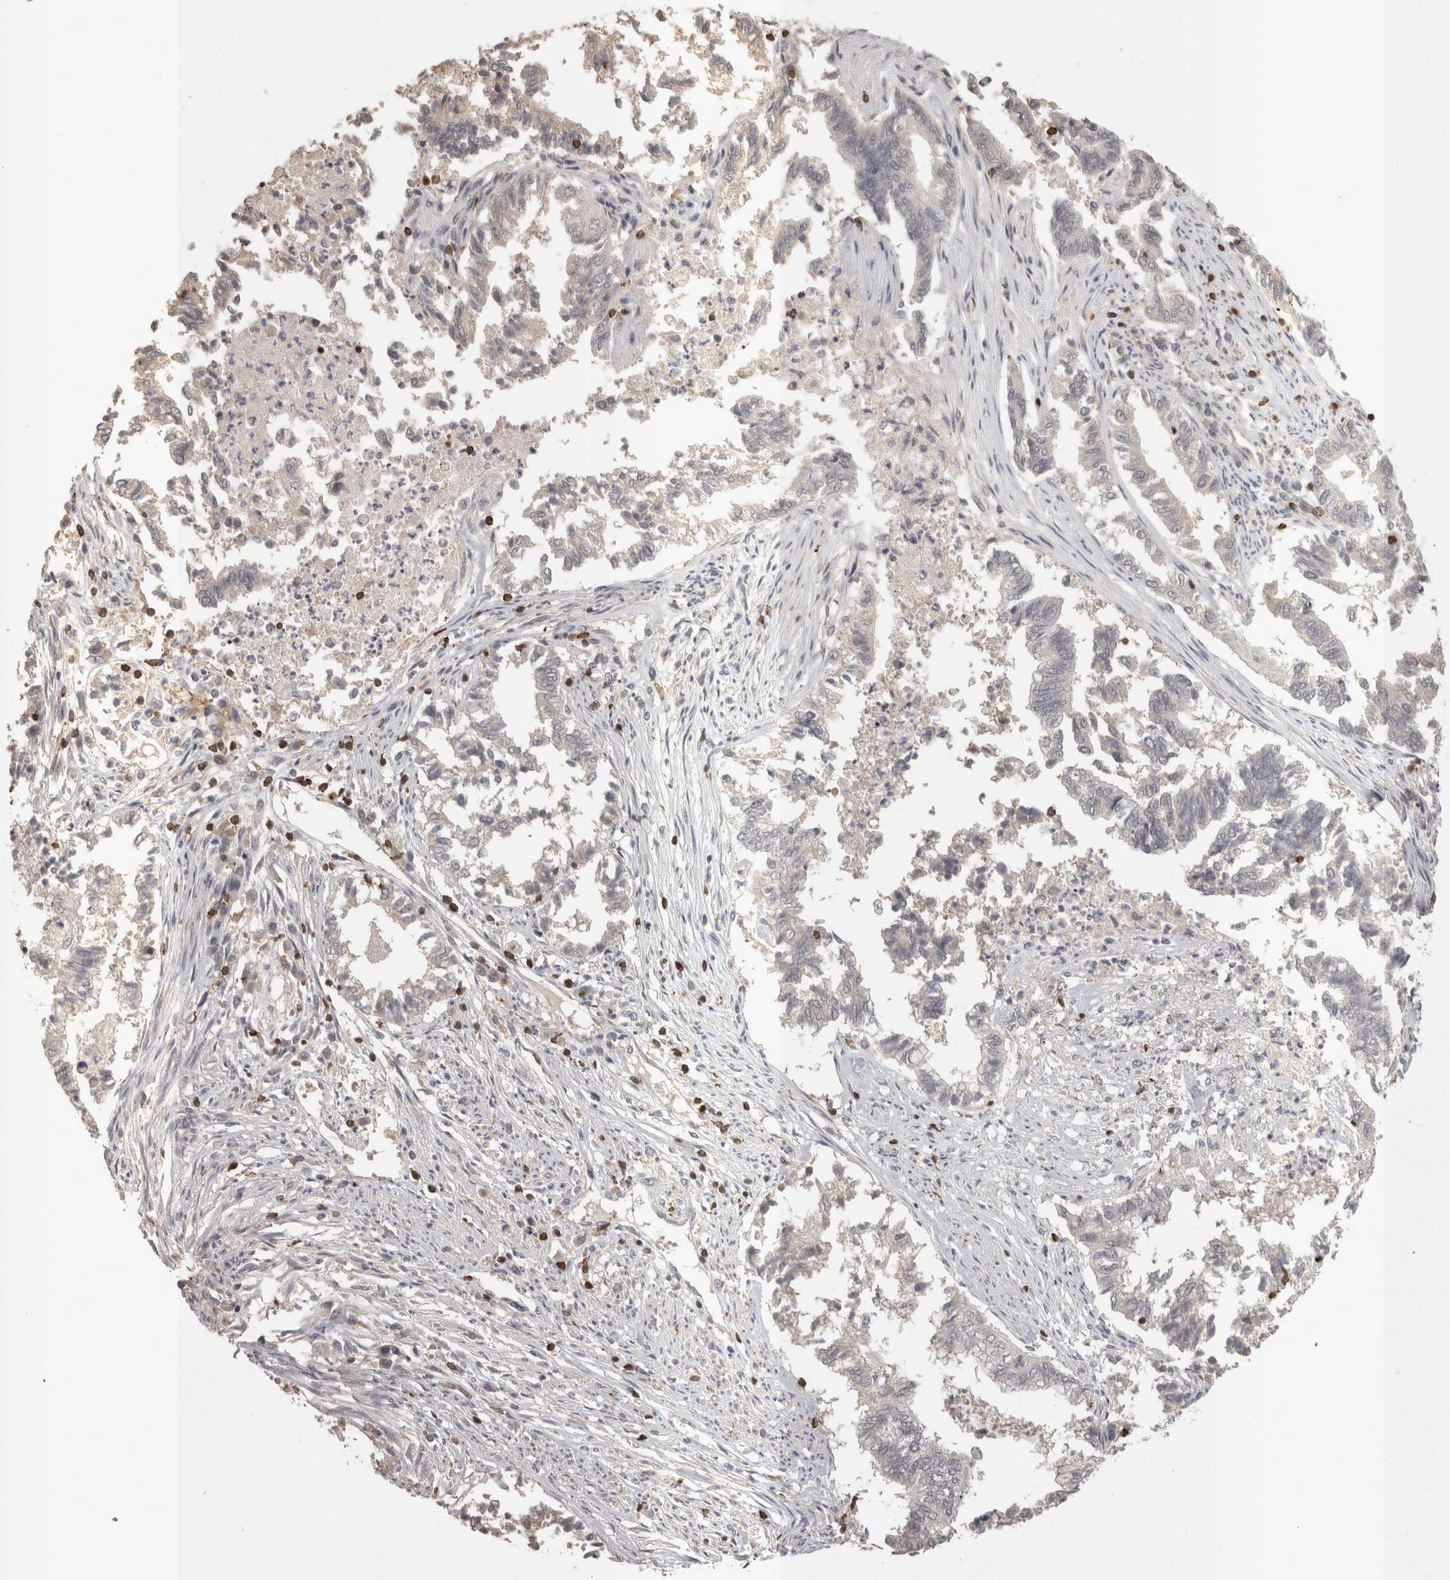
{"staining": {"intensity": "weak", "quantity": "25%-75%", "location": "cytoplasmic/membranous"}, "tissue": "endometrial cancer", "cell_type": "Tumor cells", "image_type": "cancer", "snomed": [{"axis": "morphology", "description": "Necrosis, NOS"}, {"axis": "morphology", "description": "Adenocarcinoma, NOS"}, {"axis": "topography", "description": "Endometrium"}], "caption": "Tumor cells exhibit low levels of weak cytoplasmic/membranous staining in approximately 25%-75% of cells in human endometrial adenocarcinoma.", "gene": "SKAP1", "patient": {"sex": "female", "age": 79}}